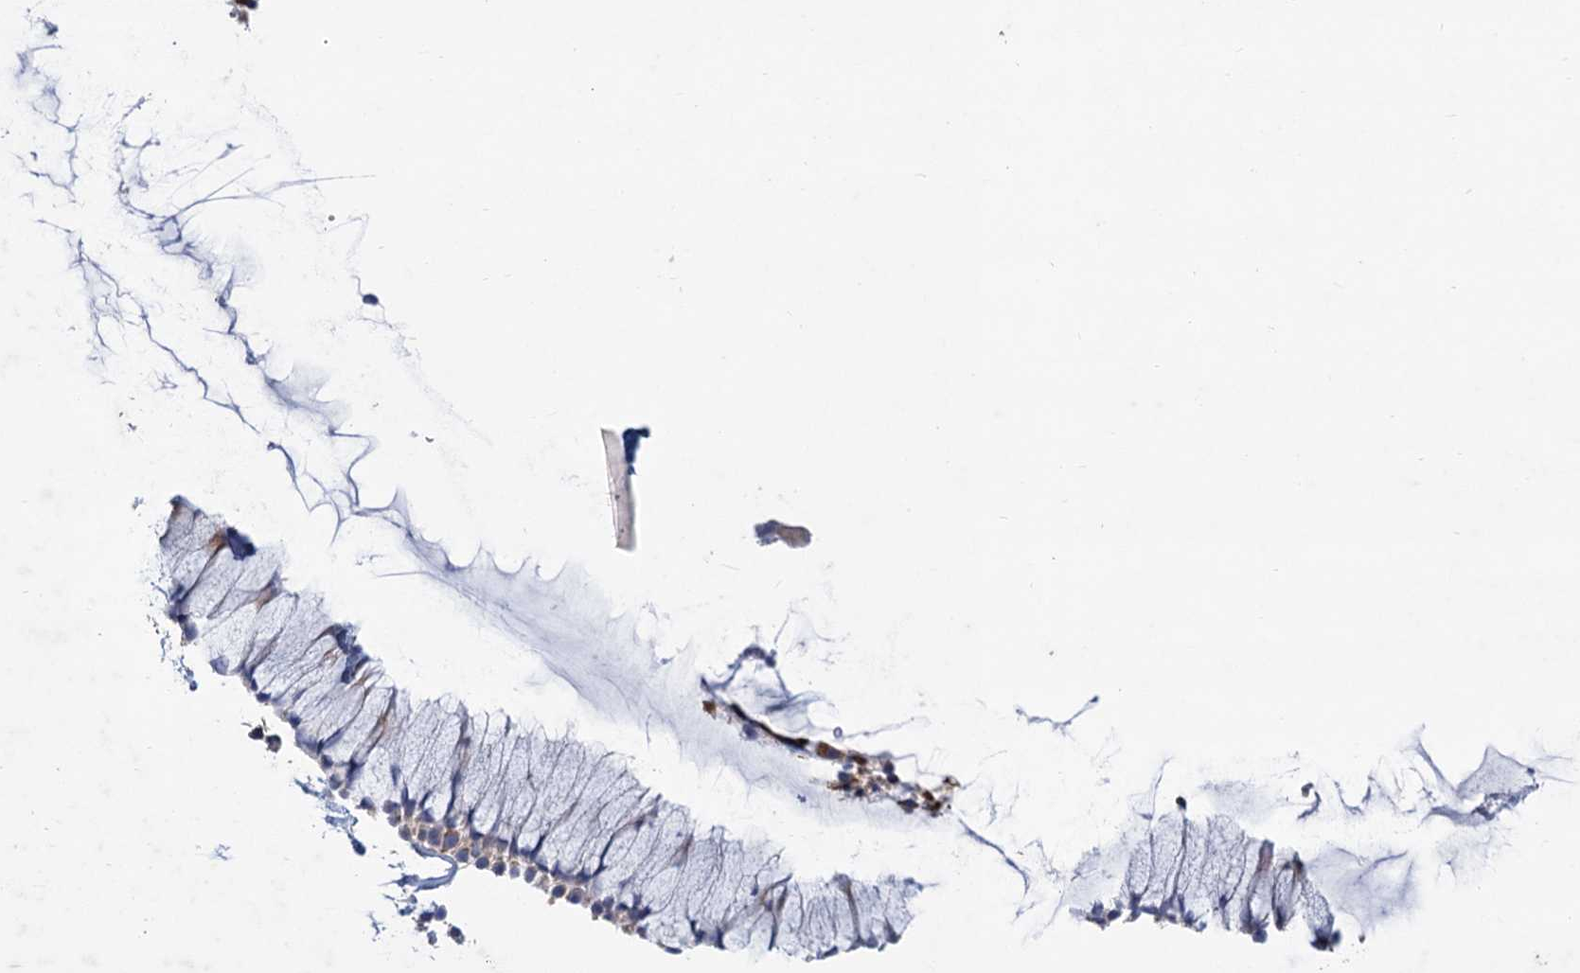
{"staining": {"intensity": "weak", "quantity": "<25%", "location": "cytoplasmic/membranous"}, "tissue": "nasopharynx", "cell_type": "Respiratory epithelial cells", "image_type": "normal", "snomed": [{"axis": "morphology", "description": "Normal tissue, NOS"}, {"axis": "morphology", "description": "Inflammation, NOS"}, {"axis": "topography", "description": "Nasopharynx"}], "caption": "The immunohistochemistry histopathology image has no significant positivity in respiratory epithelial cells of nasopharynx. (DAB immunohistochemistry (IHC) with hematoxylin counter stain).", "gene": "NDUFC2", "patient": {"sex": "male", "age": 29}}